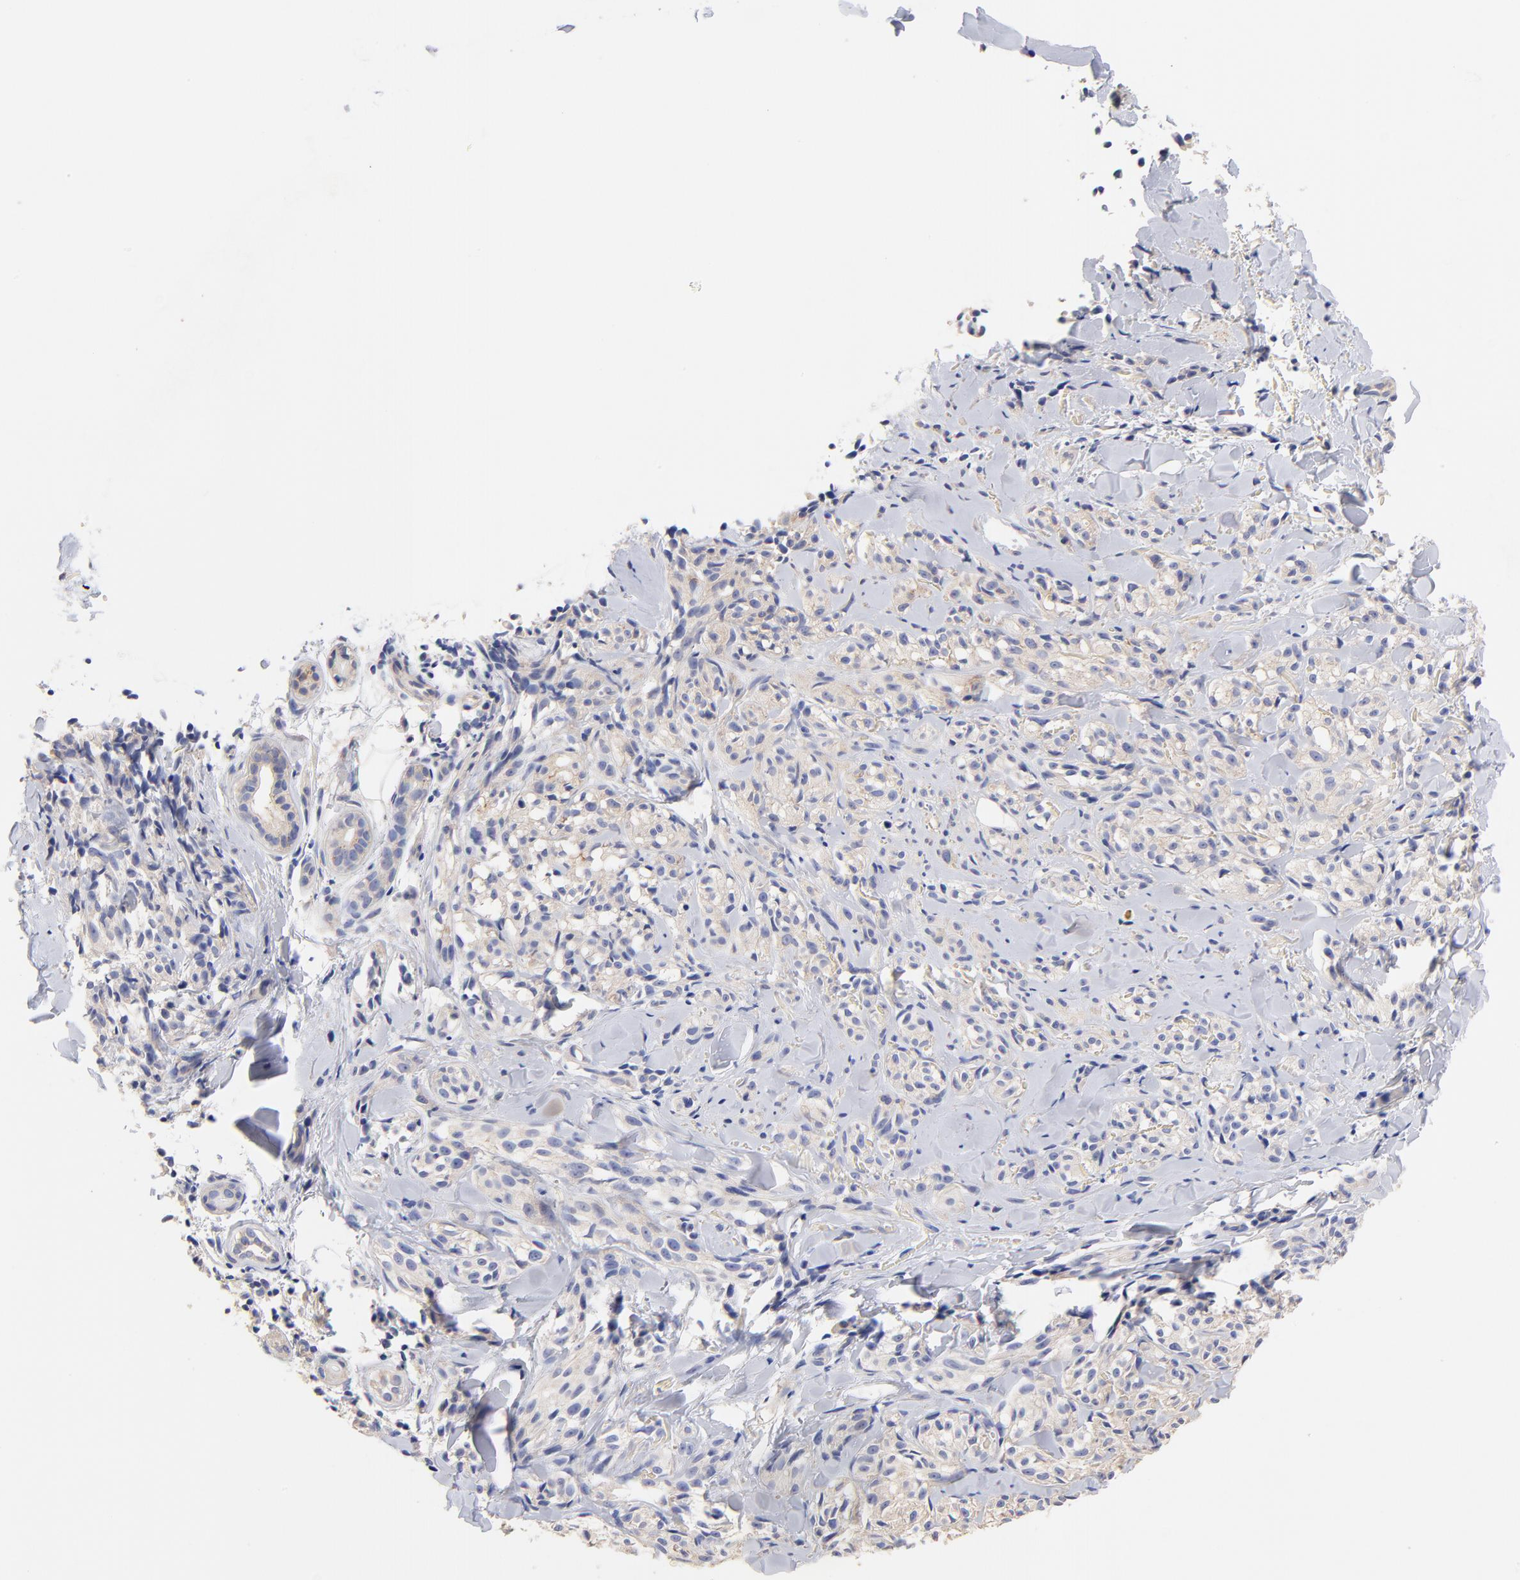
{"staining": {"intensity": "weak", "quantity": ">75%", "location": "cytoplasmic/membranous"}, "tissue": "melanoma", "cell_type": "Tumor cells", "image_type": "cancer", "snomed": [{"axis": "morphology", "description": "Malignant melanoma, Metastatic site"}, {"axis": "topography", "description": "Skin"}], "caption": "Immunohistochemistry (IHC) staining of malignant melanoma (metastatic site), which exhibits low levels of weak cytoplasmic/membranous positivity in approximately >75% of tumor cells indicating weak cytoplasmic/membranous protein staining. The staining was performed using DAB (3,3'-diaminobenzidine) (brown) for protein detection and nuclei were counterstained in hematoxylin (blue).", "gene": "HS3ST1", "patient": {"sex": "female", "age": 66}}